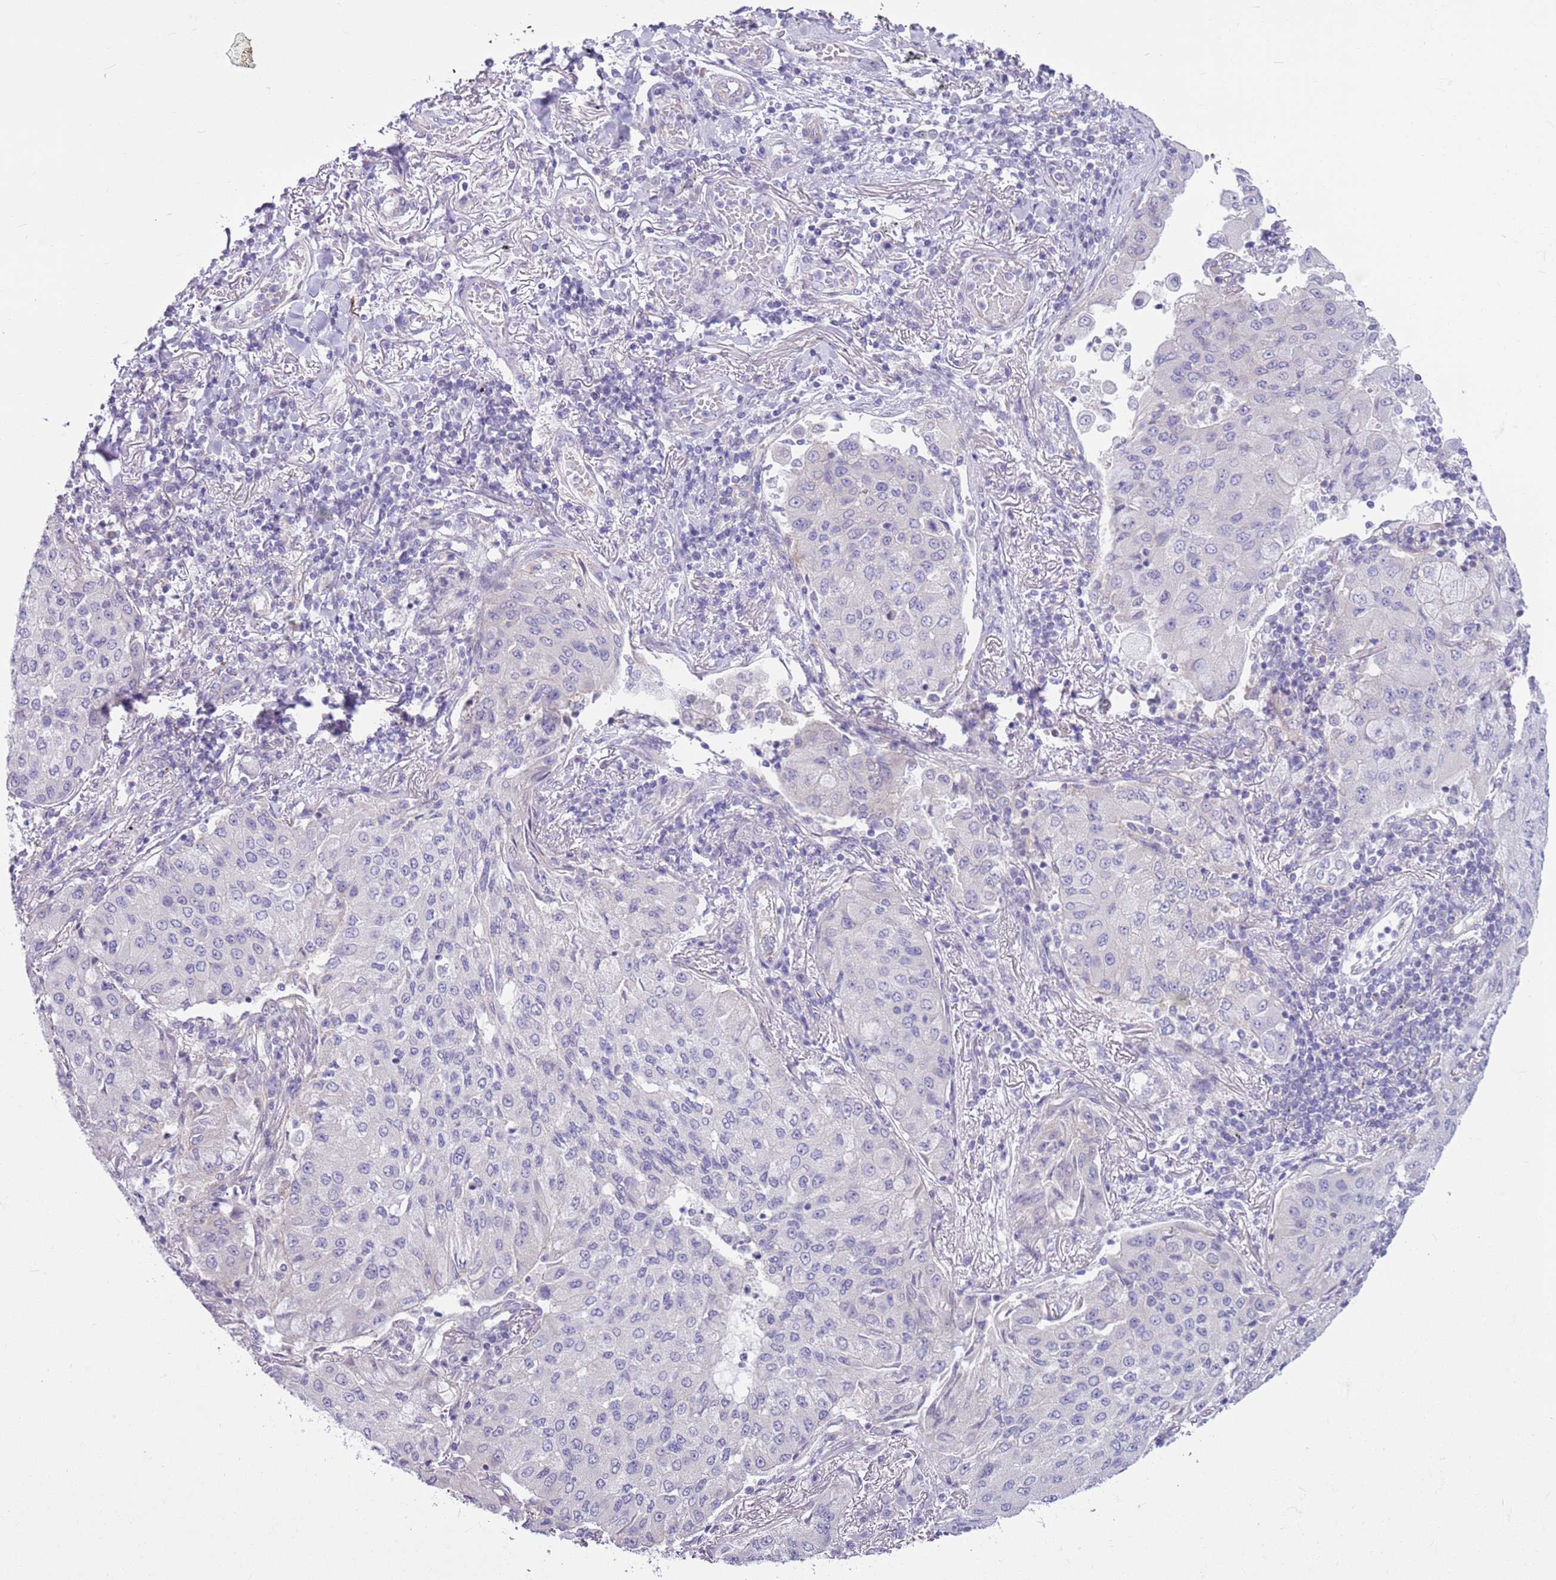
{"staining": {"intensity": "negative", "quantity": "none", "location": "none"}, "tissue": "lung cancer", "cell_type": "Tumor cells", "image_type": "cancer", "snomed": [{"axis": "morphology", "description": "Squamous cell carcinoma, NOS"}, {"axis": "topography", "description": "Lung"}], "caption": "Immunohistochemistry histopathology image of neoplastic tissue: squamous cell carcinoma (lung) stained with DAB displays no significant protein expression in tumor cells. (DAB immunohistochemistry (IHC), high magnification).", "gene": "PARP8", "patient": {"sex": "male", "age": 74}}